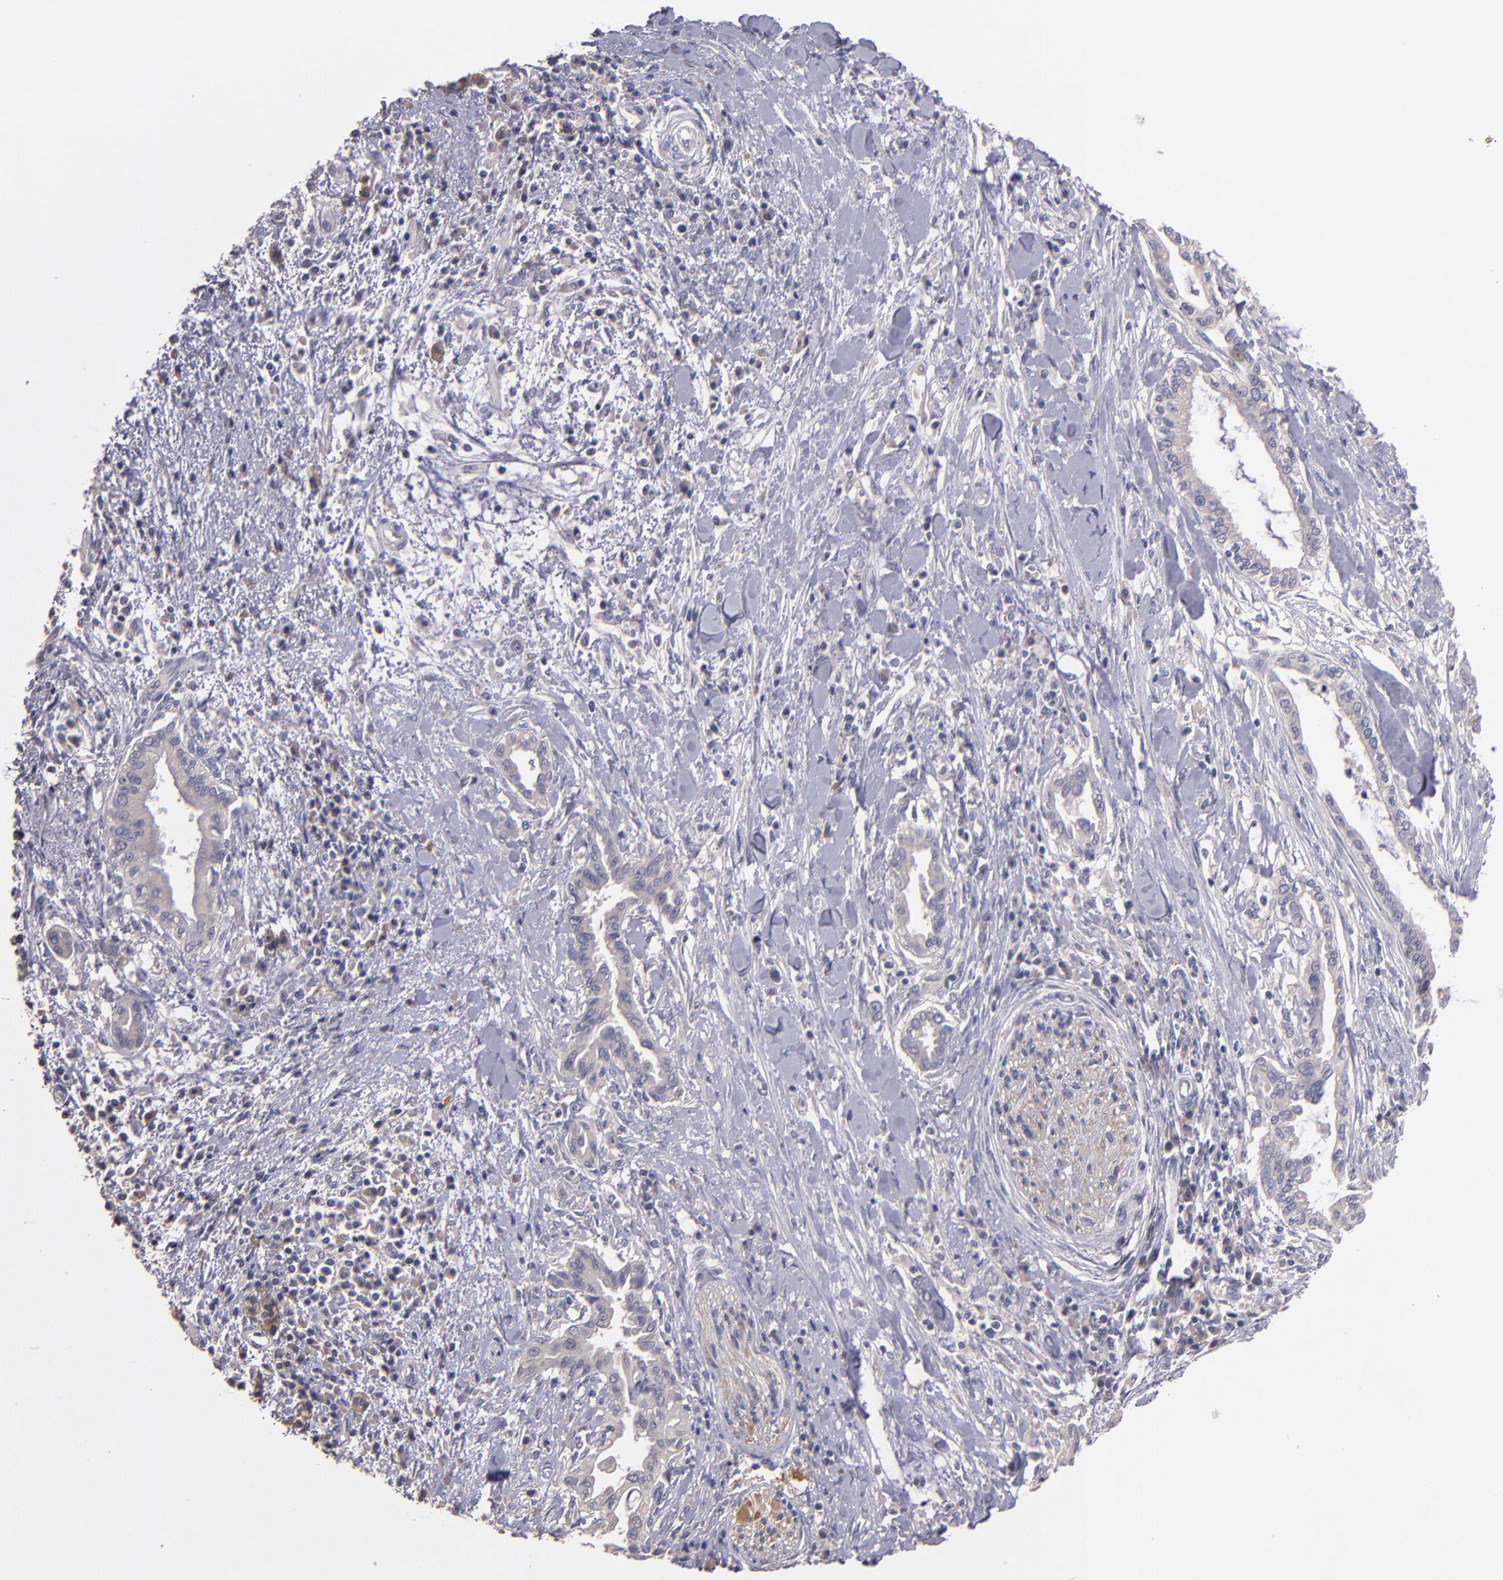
{"staining": {"intensity": "weak", "quantity": "<25%", "location": "cytoplasmic/membranous"}, "tissue": "pancreatic cancer", "cell_type": "Tumor cells", "image_type": "cancer", "snomed": [{"axis": "morphology", "description": "Adenocarcinoma, NOS"}, {"axis": "topography", "description": "Pancreas"}], "caption": "IHC histopathology image of neoplastic tissue: human adenocarcinoma (pancreatic) stained with DAB shows no significant protein staining in tumor cells.", "gene": "GNAZ", "patient": {"sex": "female", "age": 64}}